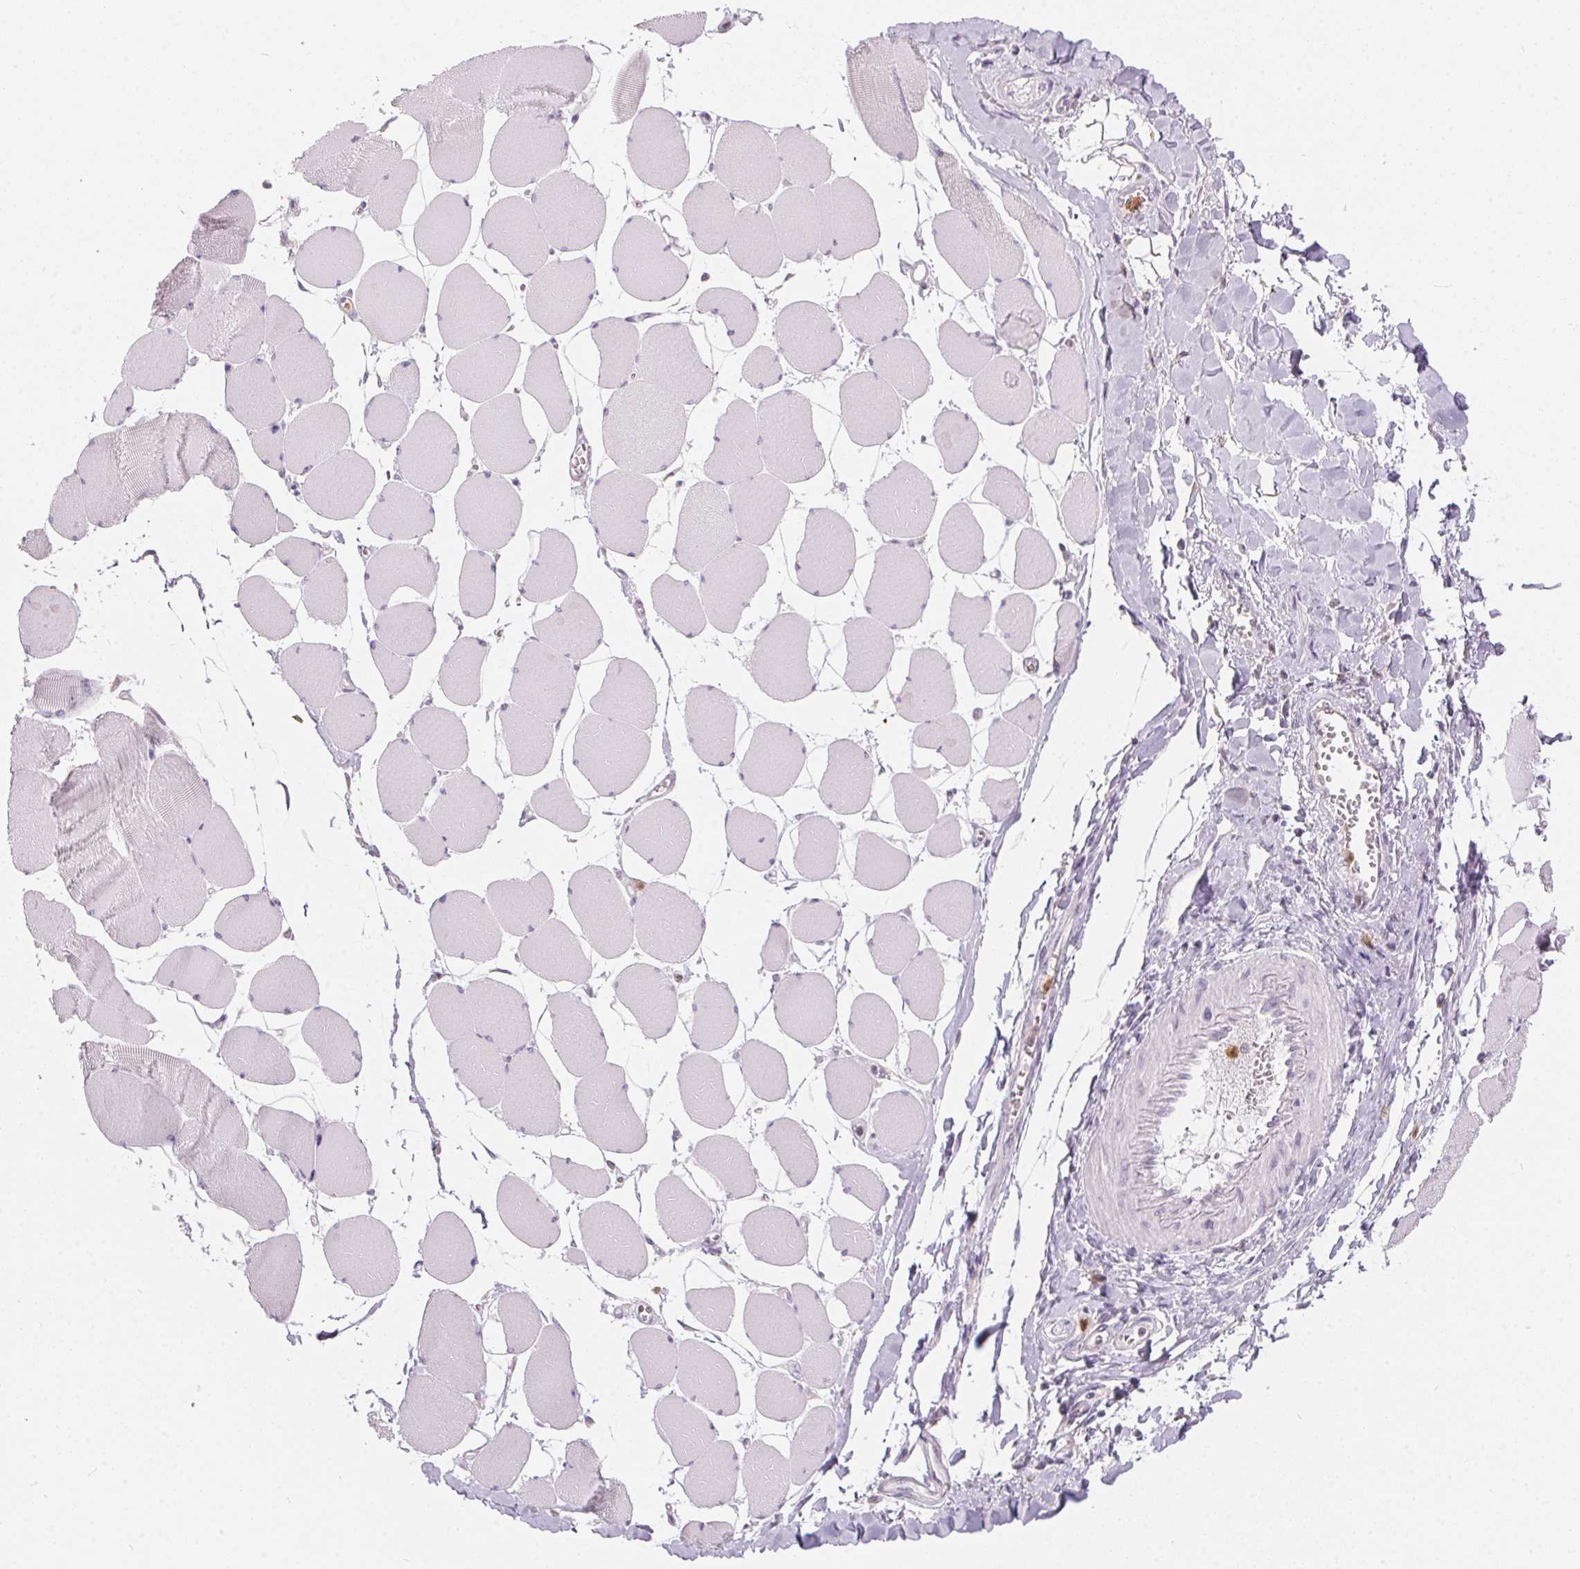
{"staining": {"intensity": "negative", "quantity": "none", "location": "none"}, "tissue": "skeletal muscle", "cell_type": "Myocytes", "image_type": "normal", "snomed": [{"axis": "morphology", "description": "Normal tissue, NOS"}, {"axis": "topography", "description": "Skeletal muscle"}], "caption": "Immunohistochemistry photomicrograph of unremarkable skeletal muscle: skeletal muscle stained with DAB (3,3'-diaminobenzidine) reveals no significant protein positivity in myocytes.", "gene": "SERPINB1", "patient": {"sex": "female", "age": 75}}